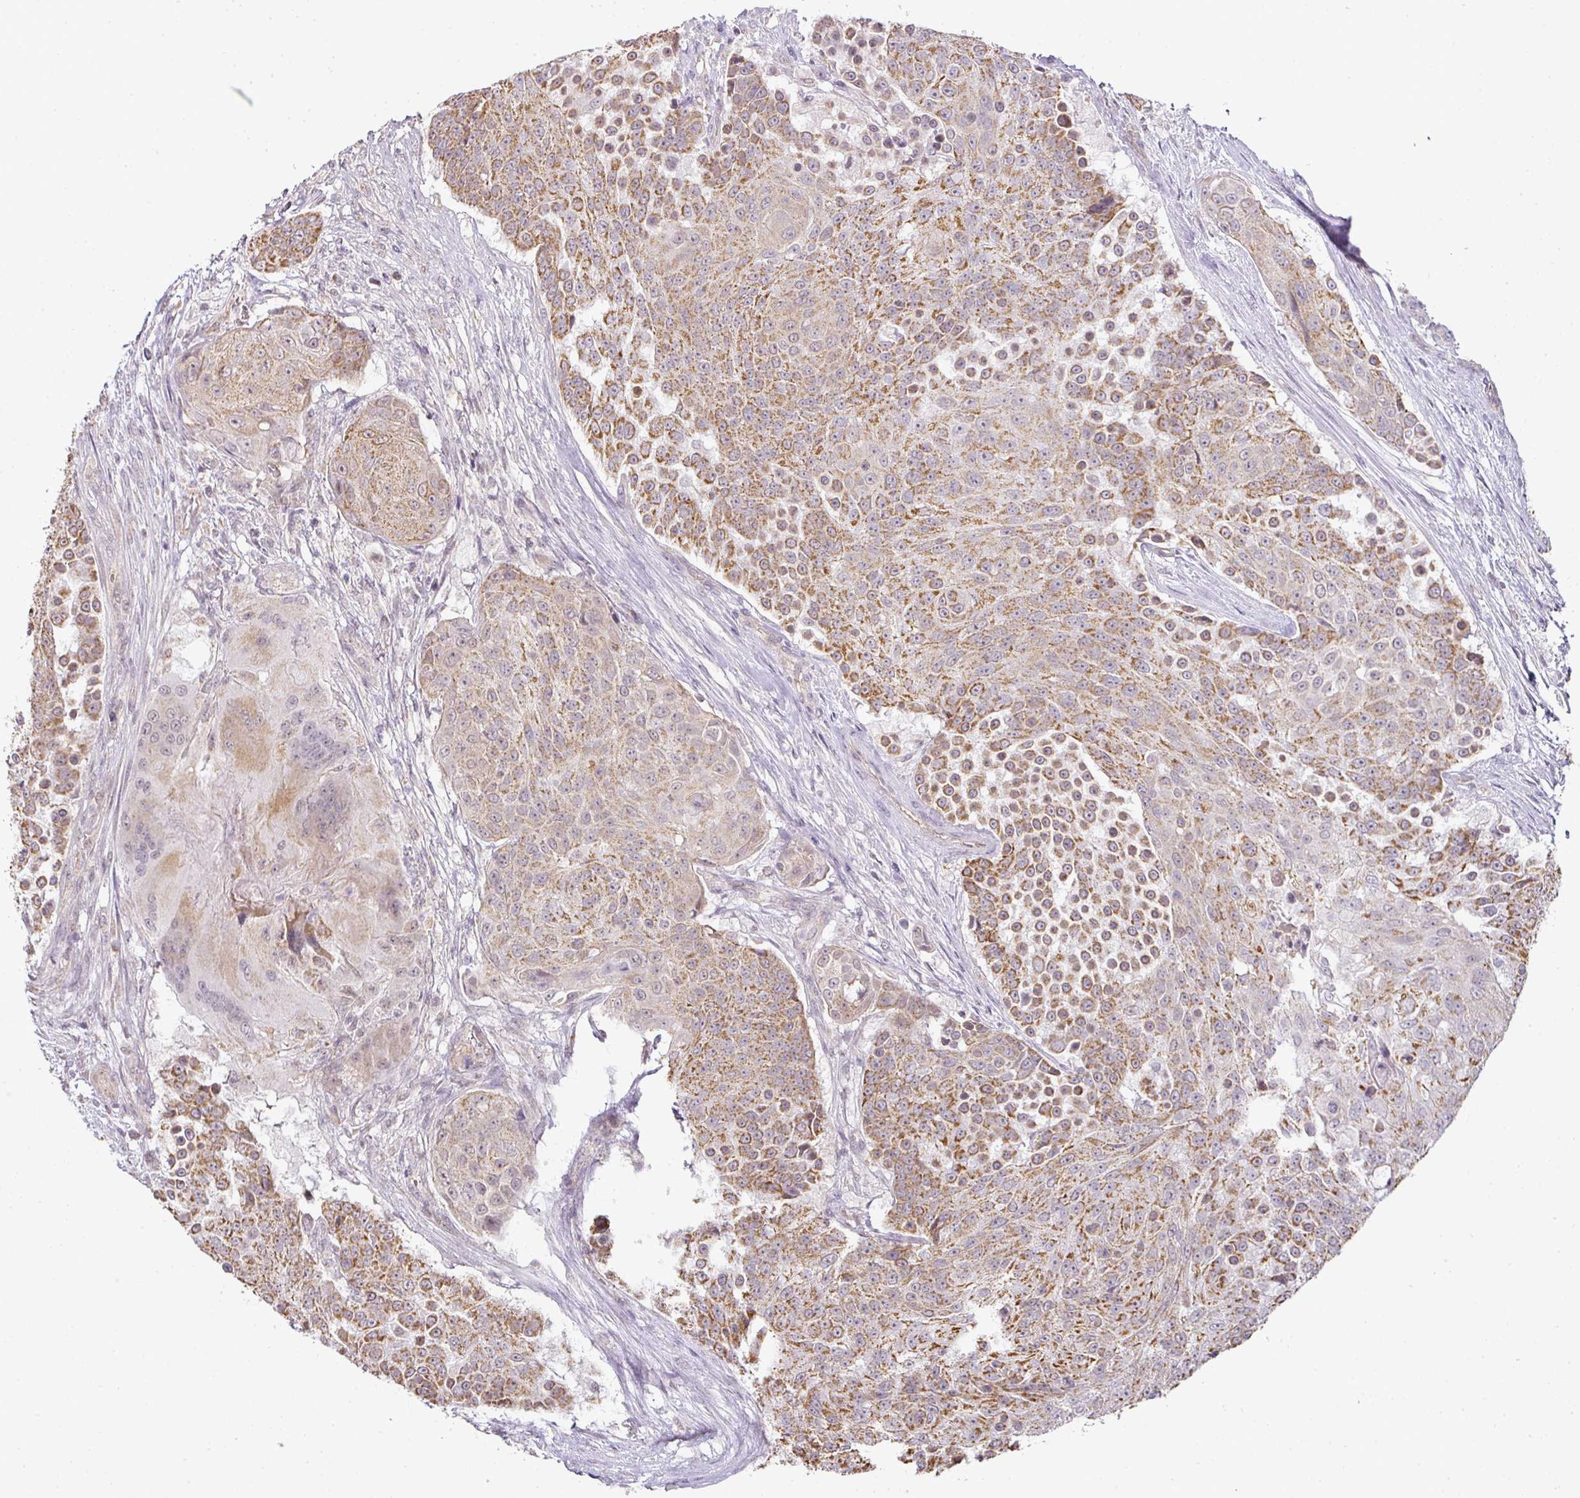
{"staining": {"intensity": "strong", "quantity": ">75%", "location": "cytoplasmic/membranous"}, "tissue": "urothelial cancer", "cell_type": "Tumor cells", "image_type": "cancer", "snomed": [{"axis": "morphology", "description": "Urothelial carcinoma, High grade"}, {"axis": "topography", "description": "Urinary bladder"}], "caption": "Urothelial cancer stained with a protein marker shows strong staining in tumor cells.", "gene": "MYOM2", "patient": {"sex": "female", "age": 63}}